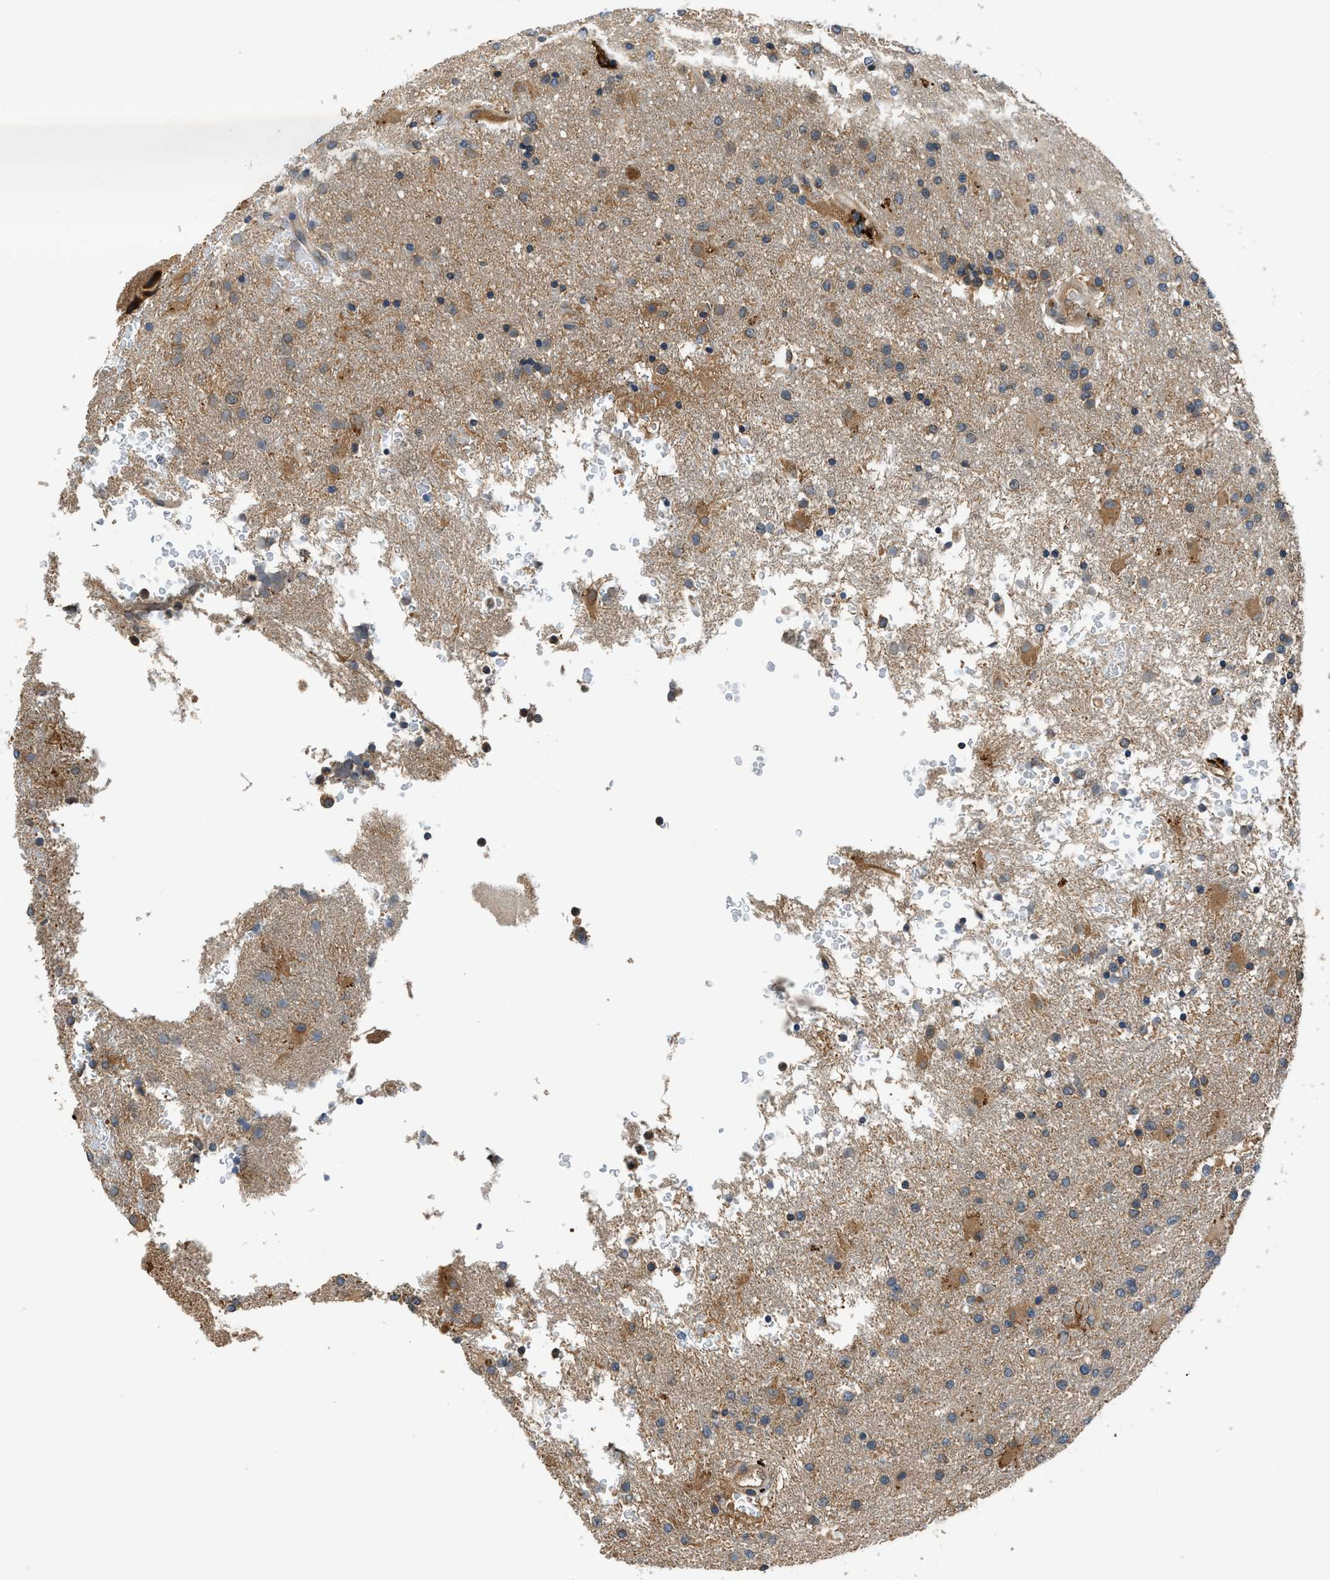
{"staining": {"intensity": "moderate", "quantity": ">75%", "location": "cytoplasmic/membranous"}, "tissue": "glioma", "cell_type": "Tumor cells", "image_type": "cancer", "snomed": [{"axis": "morphology", "description": "Glioma, malignant, High grade"}, {"axis": "topography", "description": "Brain"}], "caption": "Immunohistochemistry micrograph of human malignant high-grade glioma stained for a protein (brown), which displays medium levels of moderate cytoplasmic/membranous staining in about >75% of tumor cells.", "gene": "PAFAH2", "patient": {"sex": "male", "age": 72}}